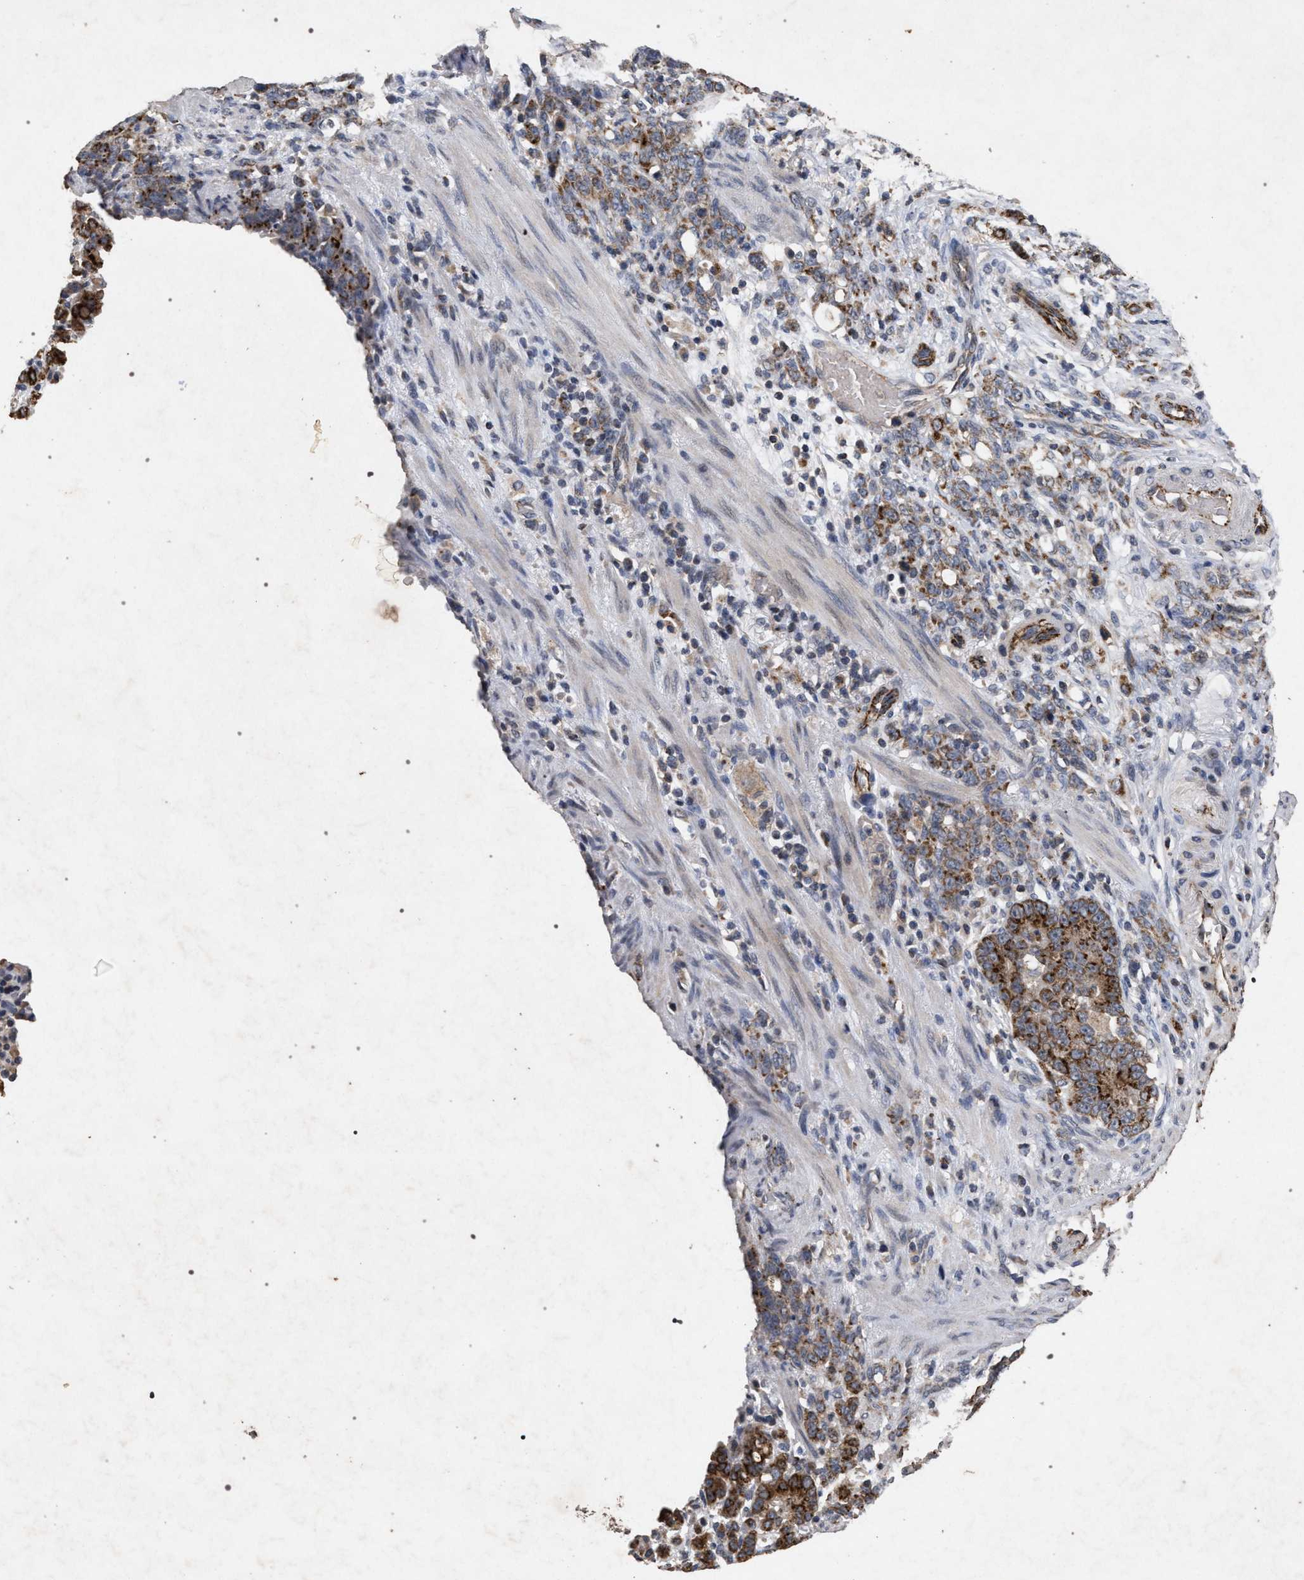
{"staining": {"intensity": "moderate", "quantity": ">75%", "location": "cytoplasmic/membranous"}, "tissue": "stomach cancer", "cell_type": "Tumor cells", "image_type": "cancer", "snomed": [{"axis": "morphology", "description": "Adenocarcinoma, NOS"}, {"axis": "topography", "description": "Stomach, lower"}], "caption": "Immunohistochemistry (IHC) micrograph of stomach cancer (adenocarcinoma) stained for a protein (brown), which shows medium levels of moderate cytoplasmic/membranous expression in about >75% of tumor cells.", "gene": "PKD2L1", "patient": {"sex": "male", "age": 88}}